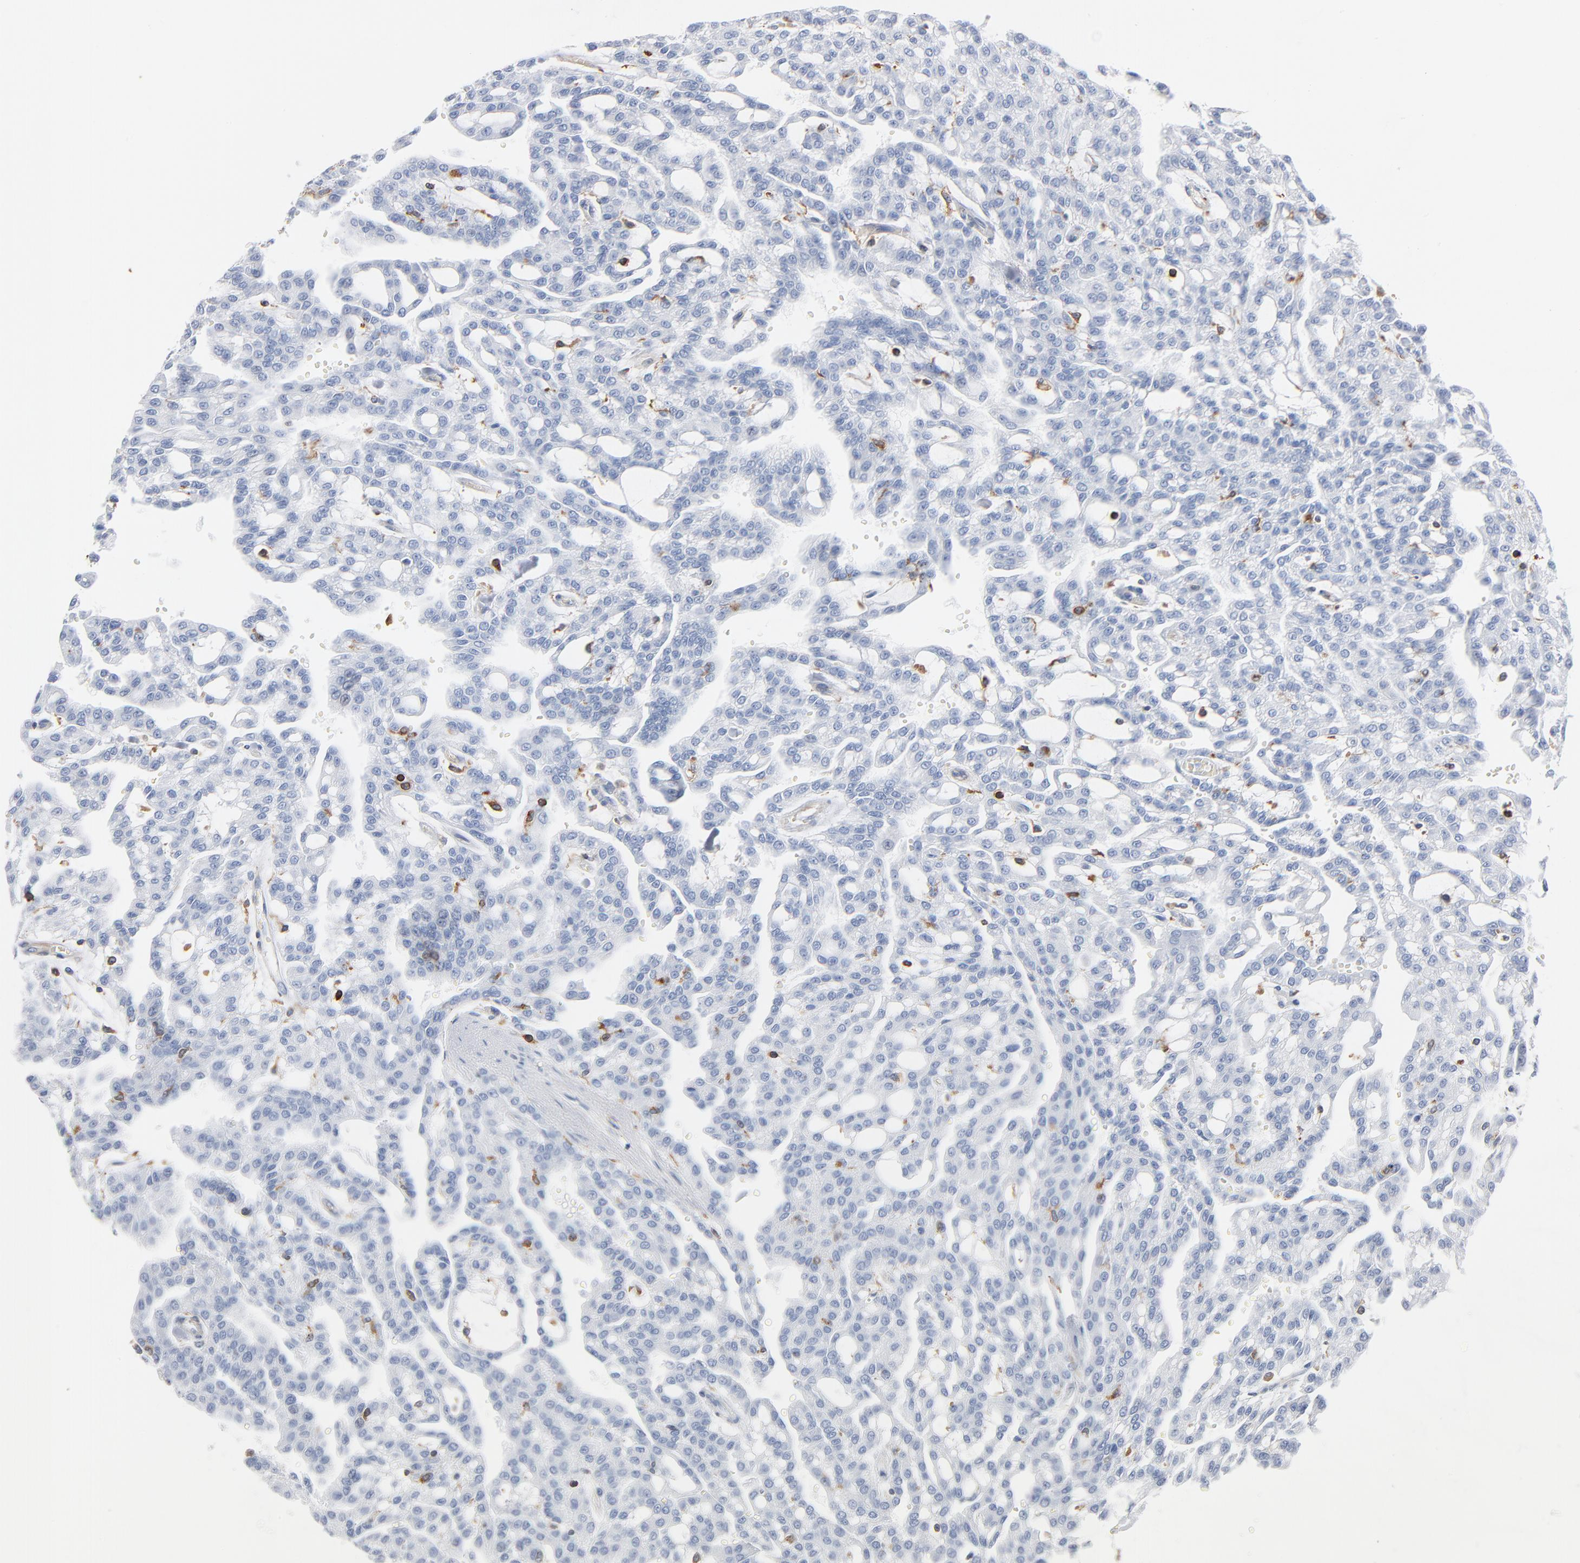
{"staining": {"intensity": "negative", "quantity": "none", "location": "none"}, "tissue": "renal cancer", "cell_type": "Tumor cells", "image_type": "cancer", "snomed": [{"axis": "morphology", "description": "Adenocarcinoma, NOS"}, {"axis": "topography", "description": "Kidney"}], "caption": "An immunohistochemistry micrograph of renal adenocarcinoma is shown. There is no staining in tumor cells of renal adenocarcinoma.", "gene": "SH3KBP1", "patient": {"sex": "male", "age": 63}}